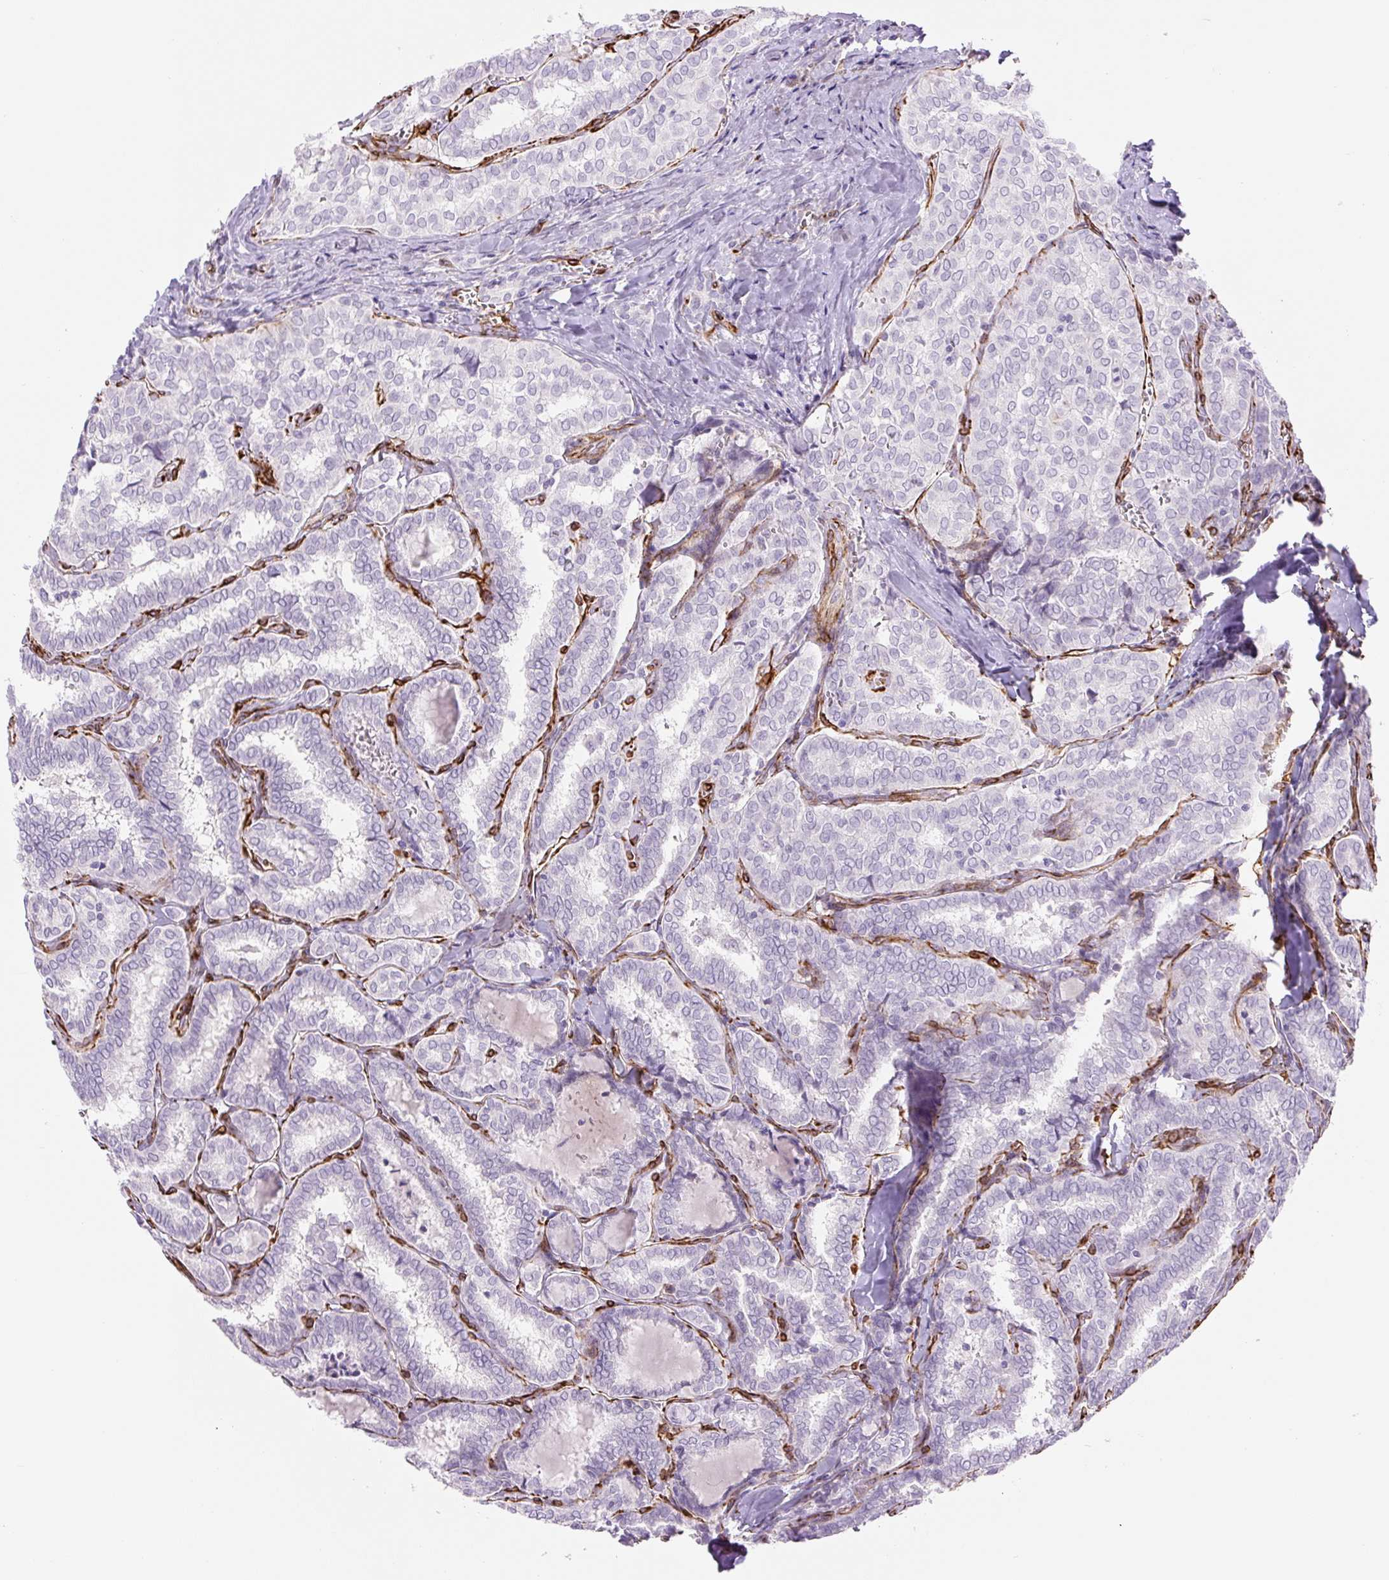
{"staining": {"intensity": "negative", "quantity": "none", "location": "none"}, "tissue": "thyroid cancer", "cell_type": "Tumor cells", "image_type": "cancer", "snomed": [{"axis": "morphology", "description": "Papillary adenocarcinoma, NOS"}, {"axis": "topography", "description": "Thyroid gland"}], "caption": "This is a micrograph of IHC staining of papillary adenocarcinoma (thyroid), which shows no staining in tumor cells.", "gene": "NES", "patient": {"sex": "female", "age": 30}}